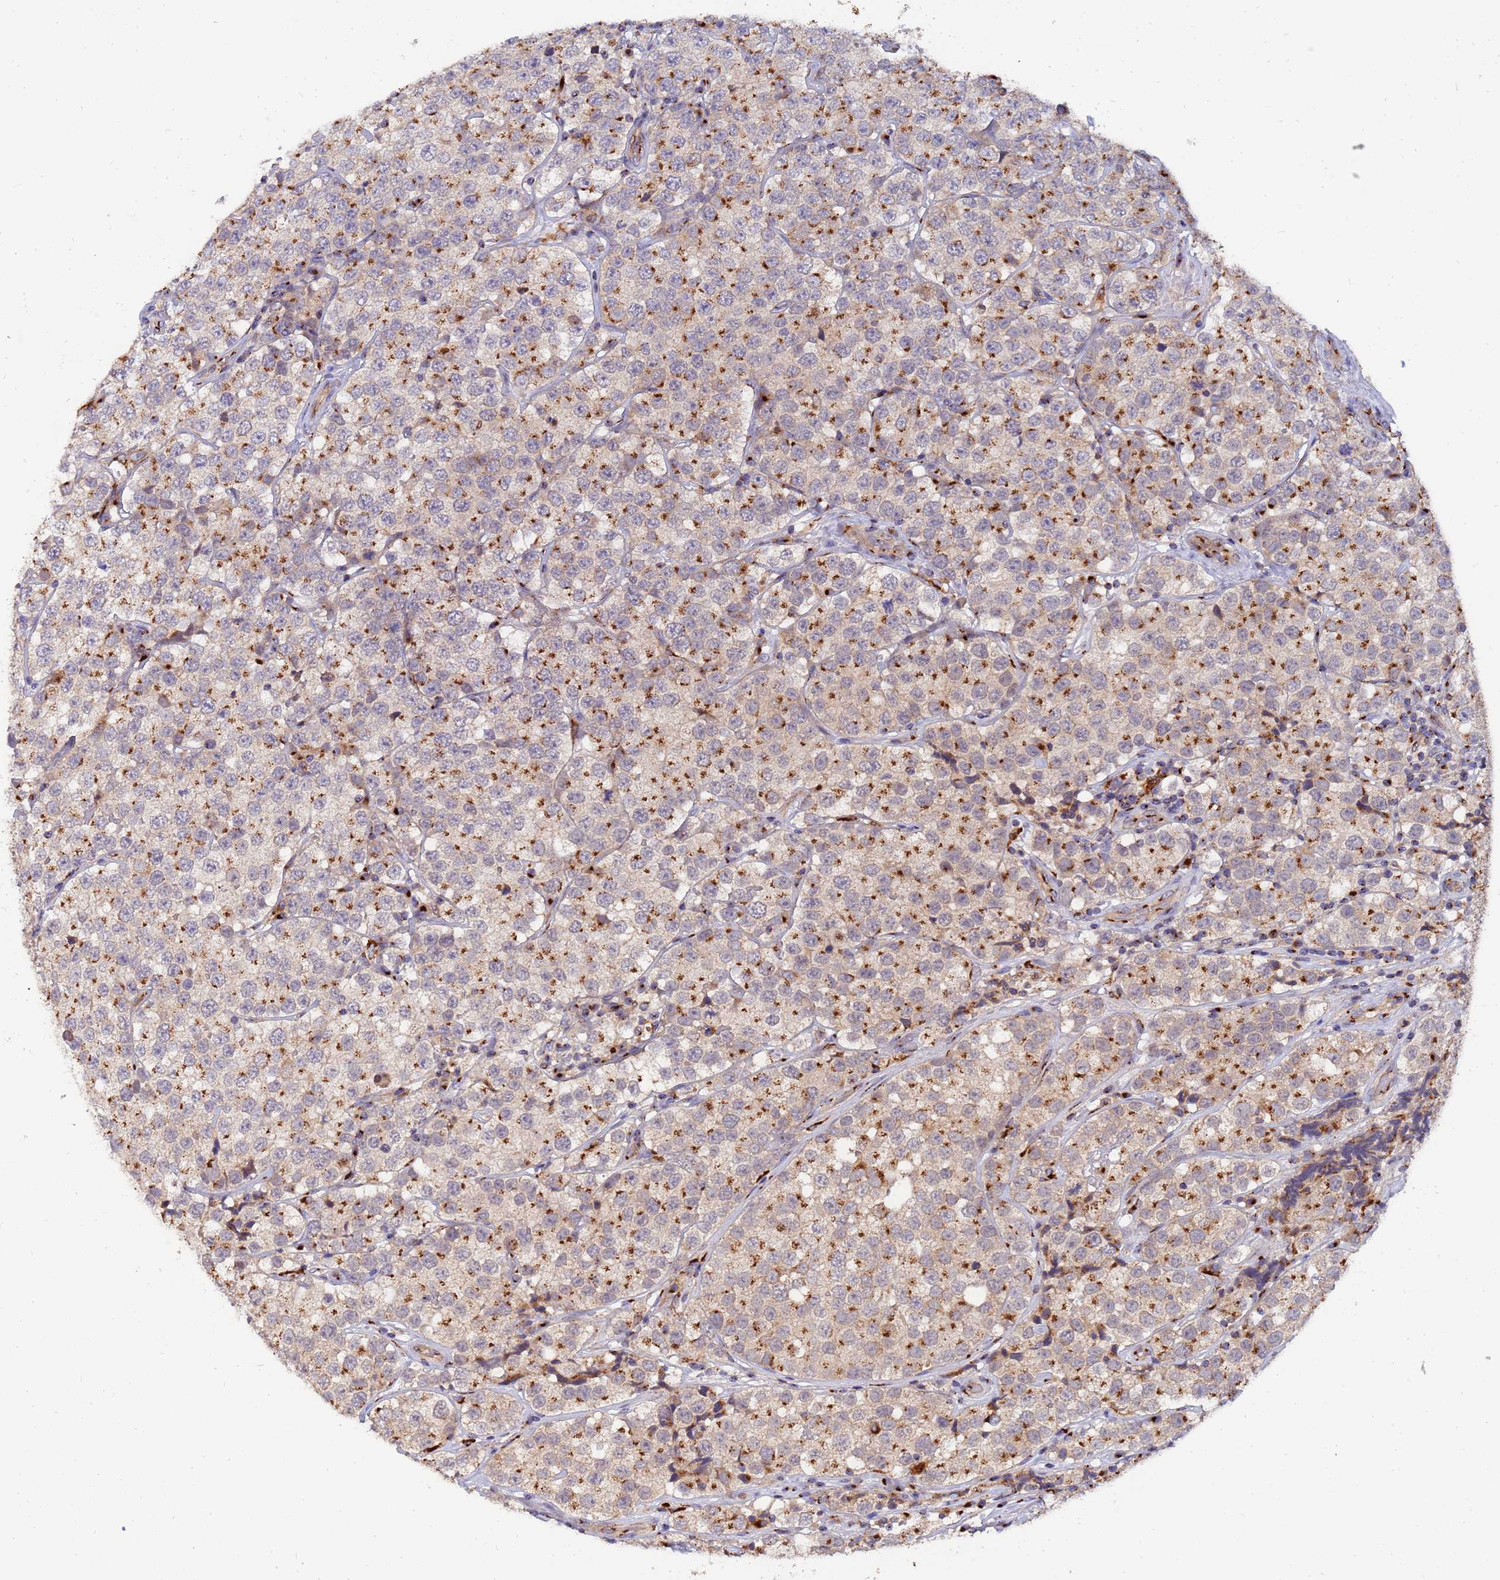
{"staining": {"intensity": "moderate", "quantity": ">75%", "location": "cytoplasmic/membranous"}, "tissue": "testis cancer", "cell_type": "Tumor cells", "image_type": "cancer", "snomed": [{"axis": "morphology", "description": "Seminoma, NOS"}, {"axis": "topography", "description": "Testis"}], "caption": "IHC image of neoplastic tissue: testis cancer stained using immunohistochemistry shows medium levels of moderate protein expression localized specifically in the cytoplasmic/membranous of tumor cells, appearing as a cytoplasmic/membranous brown color.", "gene": "HPS3", "patient": {"sex": "male", "age": 34}}